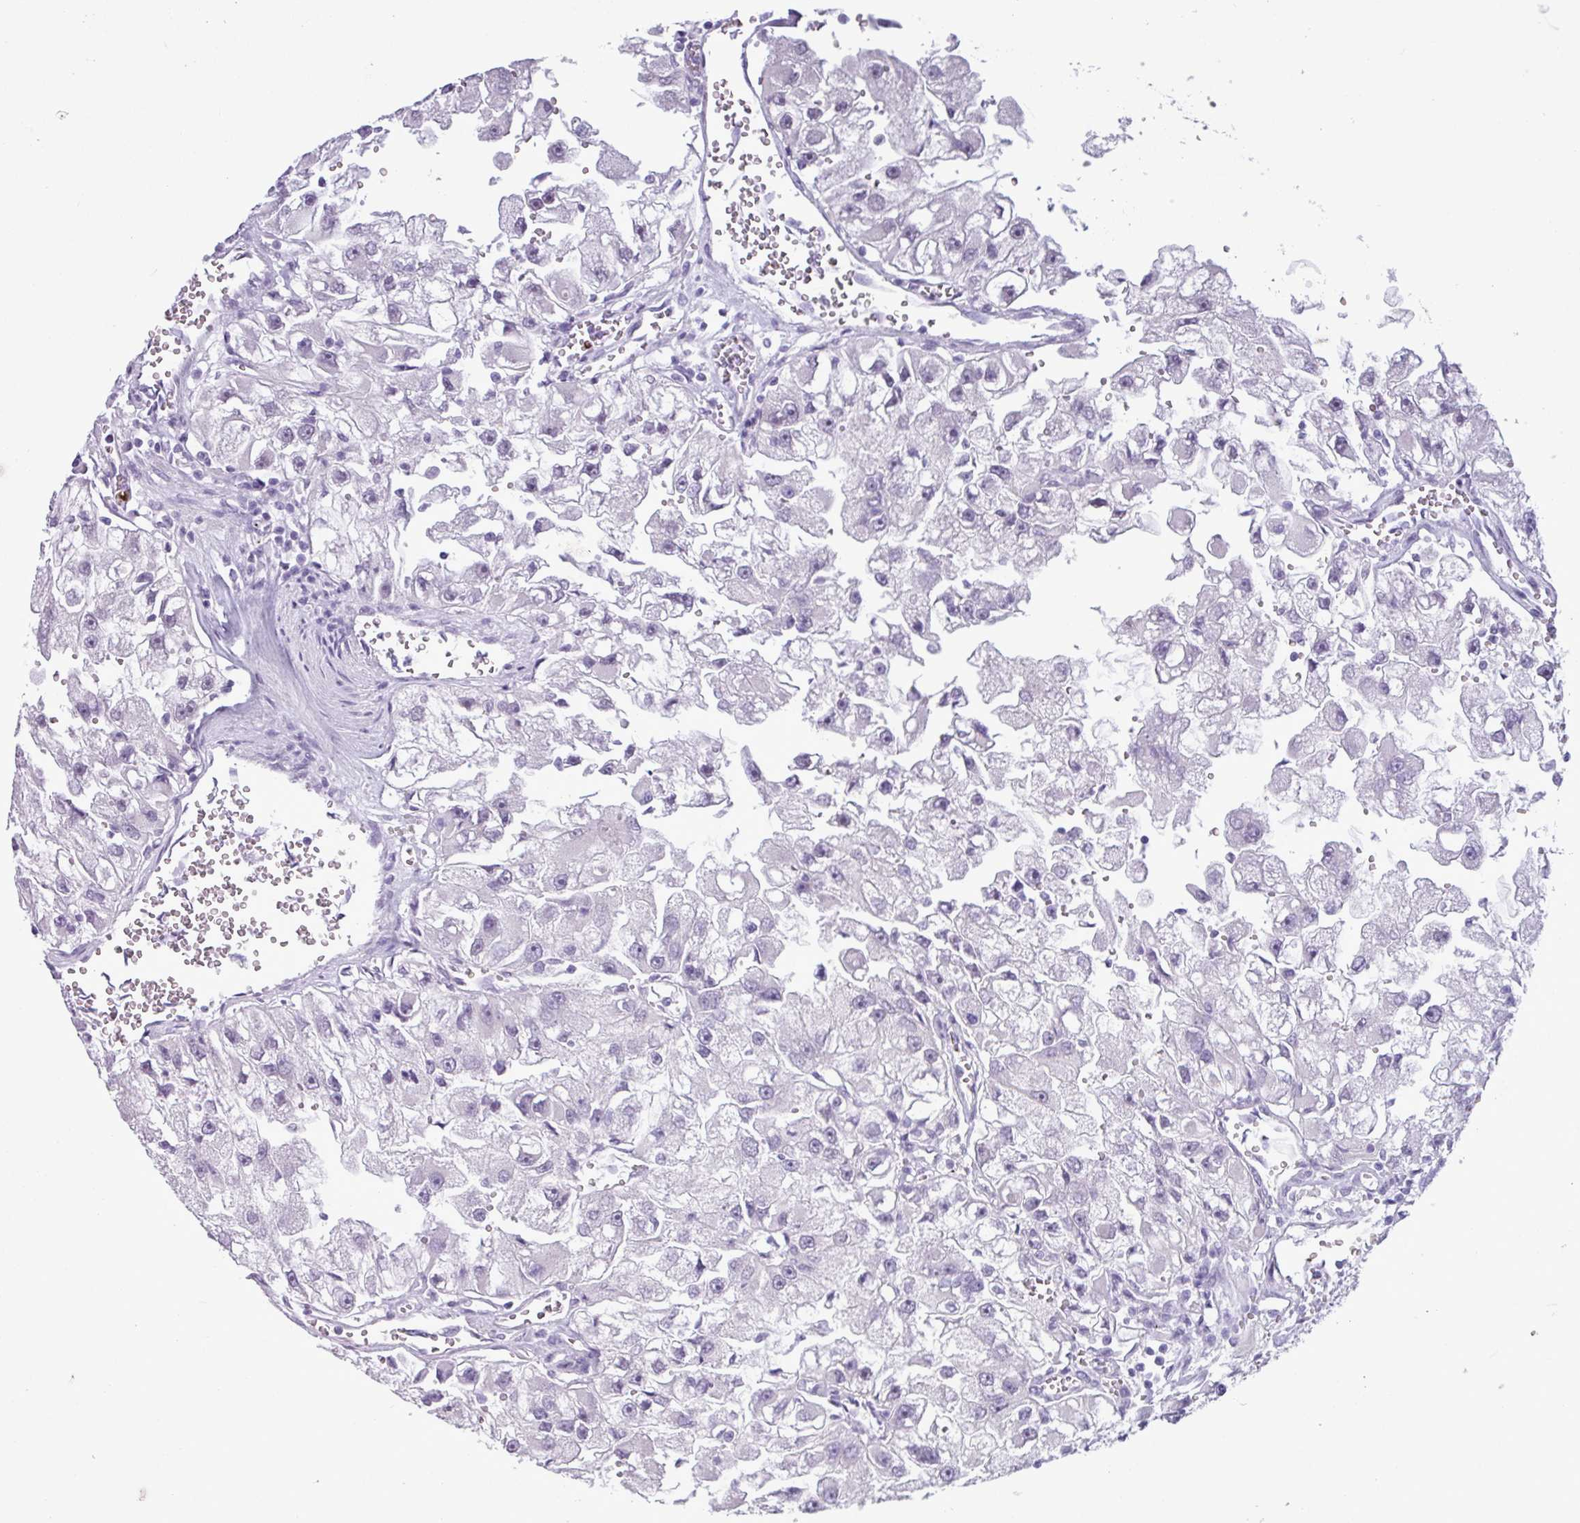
{"staining": {"intensity": "negative", "quantity": "none", "location": "none"}, "tissue": "renal cancer", "cell_type": "Tumor cells", "image_type": "cancer", "snomed": [{"axis": "morphology", "description": "Adenocarcinoma, NOS"}, {"axis": "topography", "description": "Kidney"}], "caption": "Tumor cells are negative for brown protein staining in renal adenocarcinoma.", "gene": "TMEM178A", "patient": {"sex": "male", "age": 63}}